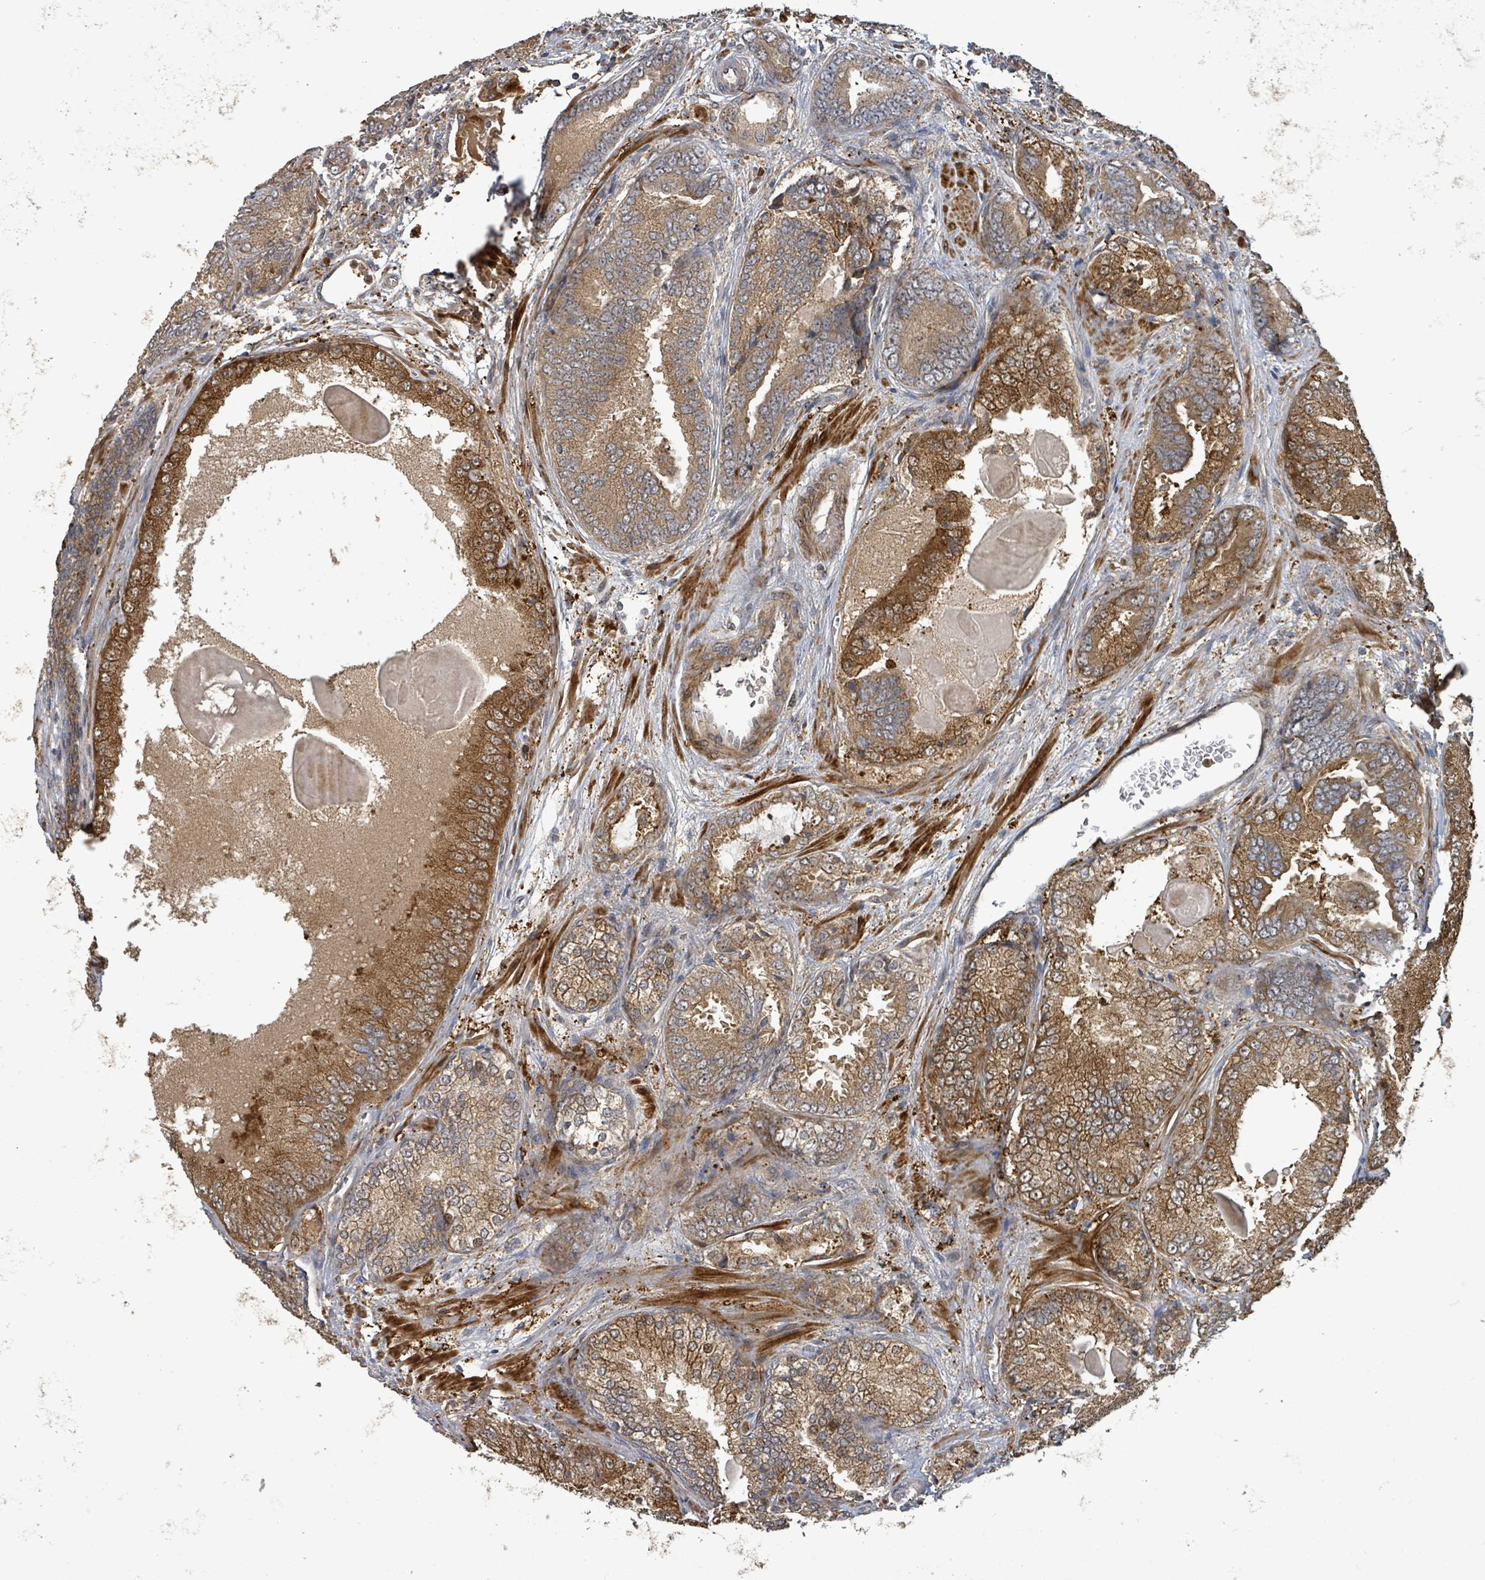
{"staining": {"intensity": "moderate", "quantity": ">75%", "location": "cytoplasmic/membranous"}, "tissue": "prostate cancer", "cell_type": "Tumor cells", "image_type": "cancer", "snomed": [{"axis": "morphology", "description": "Adenocarcinoma, High grade"}, {"axis": "topography", "description": "Prostate"}], "caption": "Moderate cytoplasmic/membranous protein expression is seen in about >75% of tumor cells in prostate cancer.", "gene": "STARD4", "patient": {"sex": "male", "age": 63}}